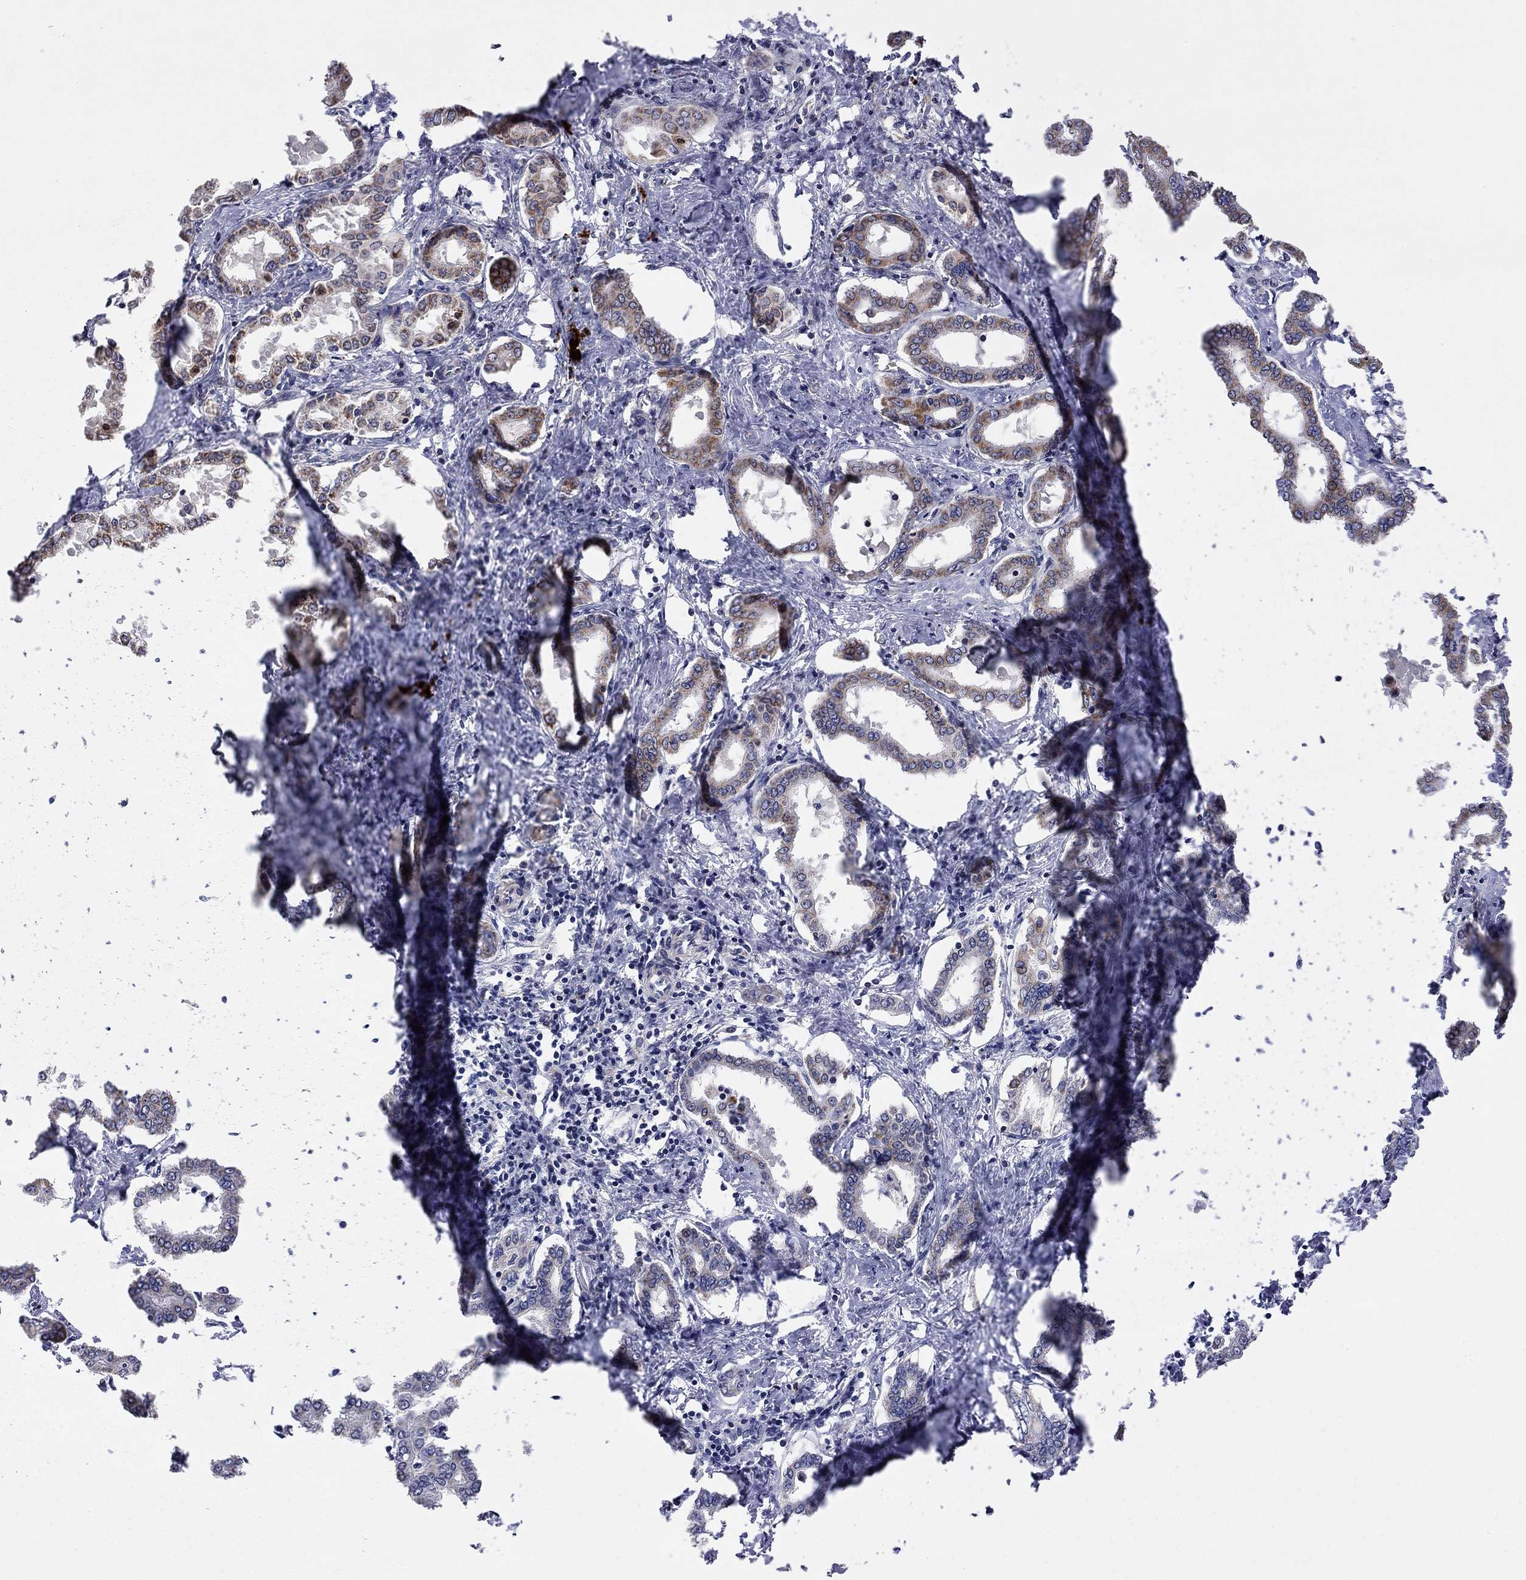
{"staining": {"intensity": "moderate", "quantity": "25%-75%", "location": "cytoplasmic/membranous"}, "tissue": "liver cancer", "cell_type": "Tumor cells", "image_type": "cancer", "snomed": [{"axis": "morphology", "description": "Cholangiocarcinoma"}, {"axis": "topography", "description": "Liver"}], "caption": "Tumor cells demonstrate medium levels of moderate cytoplasmic/membranous positivity in approximately 25%-75% of cells in human liver cancer.", "gene": "IDS", "patient": {"sex": "female", "age": 47}}